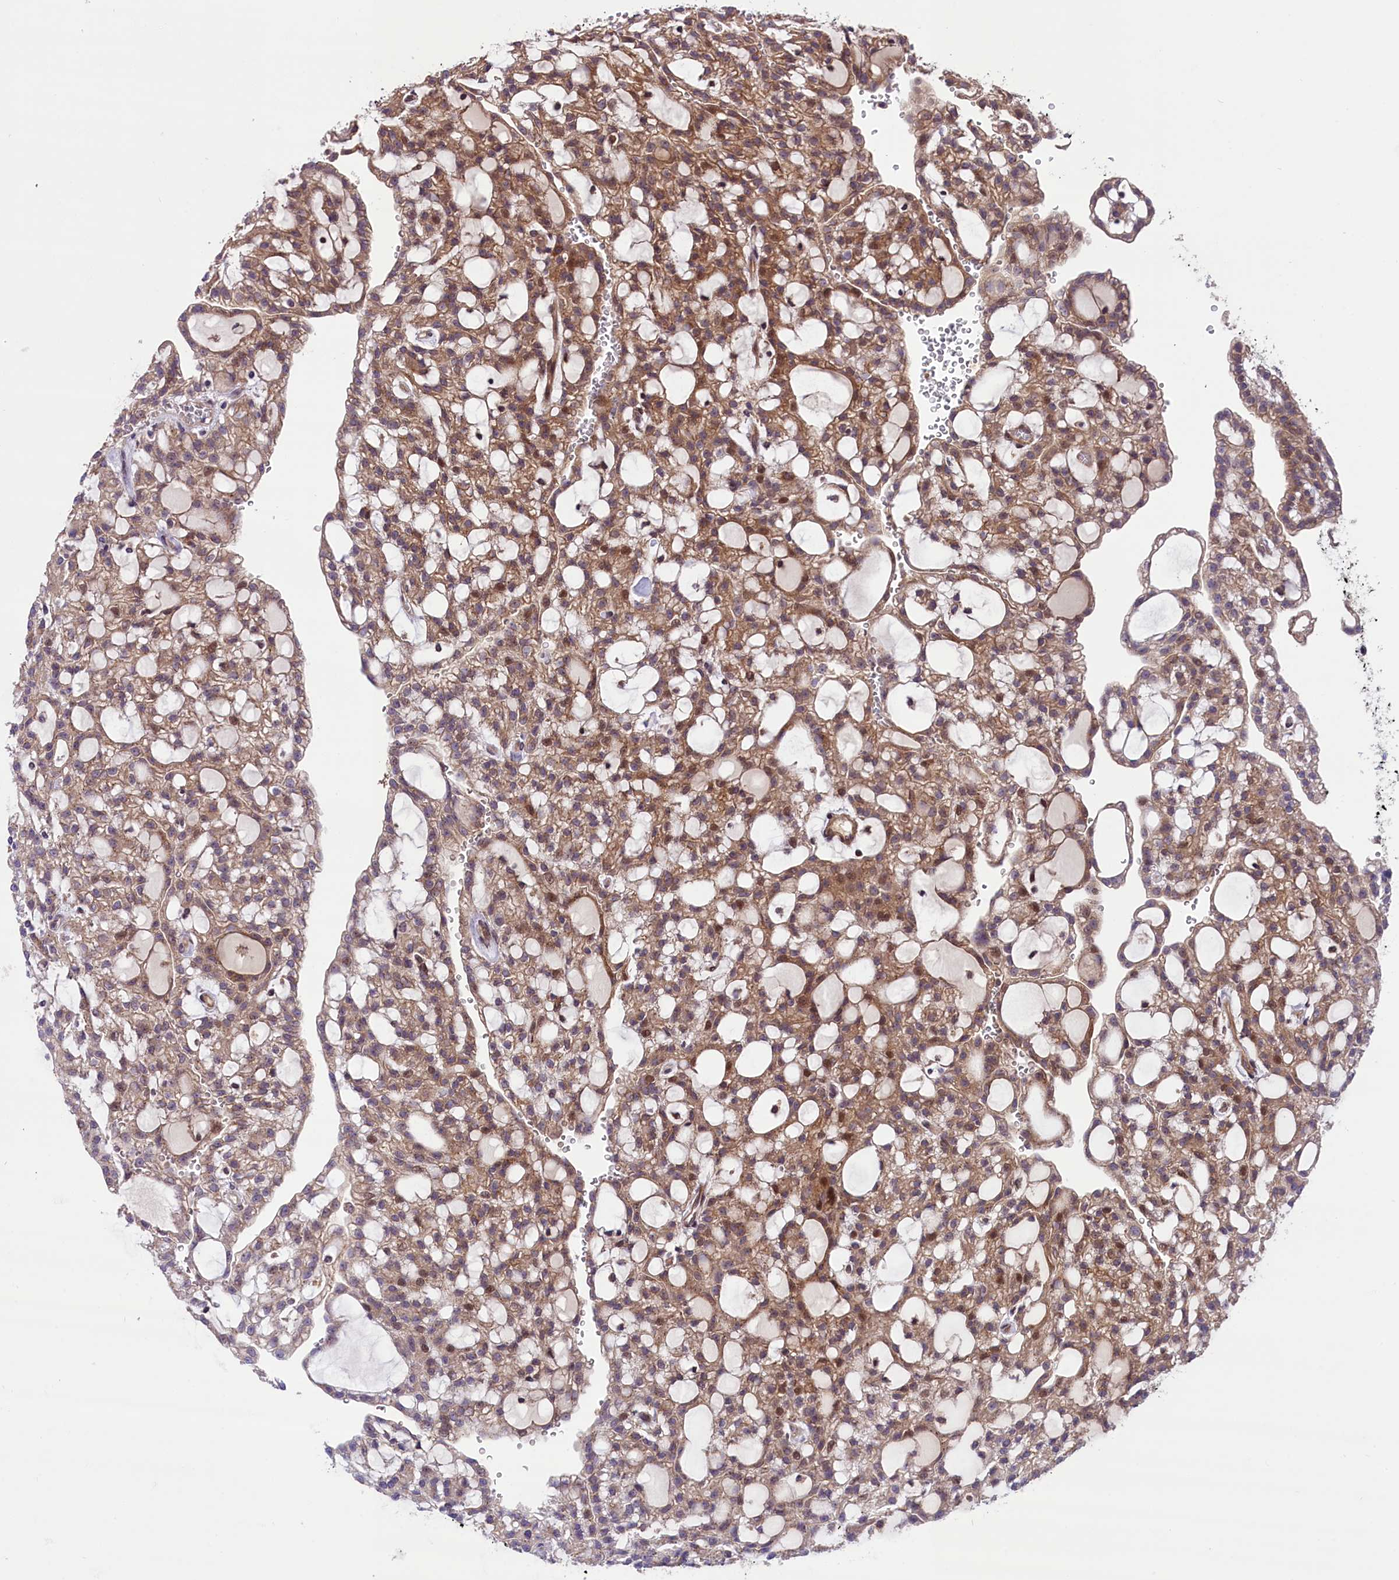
{"staining": {"intensity": "moderate", "quantity": ">75%", "location": "cytoplasmic/membranous,nuclear"}, "tissue": "renal cancer", "cell_type": "Tumor cells", "image_type": "cancer", "snomed": [{"axis": "morphology", "description": "Adenocarcinoma, NOS"}, {"axis": "topography", "description": "Kidney"}], "caption": "Immunohistochemistry (IHC) photomicrograph of neoplastic tissue: human renal cancer stained using immunohistochemistry reveals medium levels of moderate protein expression localized specifically in the cytoplasmic/membranous and nuclear of tumor cells, appearing as a cytoplasmic/membranous and nuclear brown color.", "gene": "HDAC5", "patient": {"sex": "male", "age": 63}}